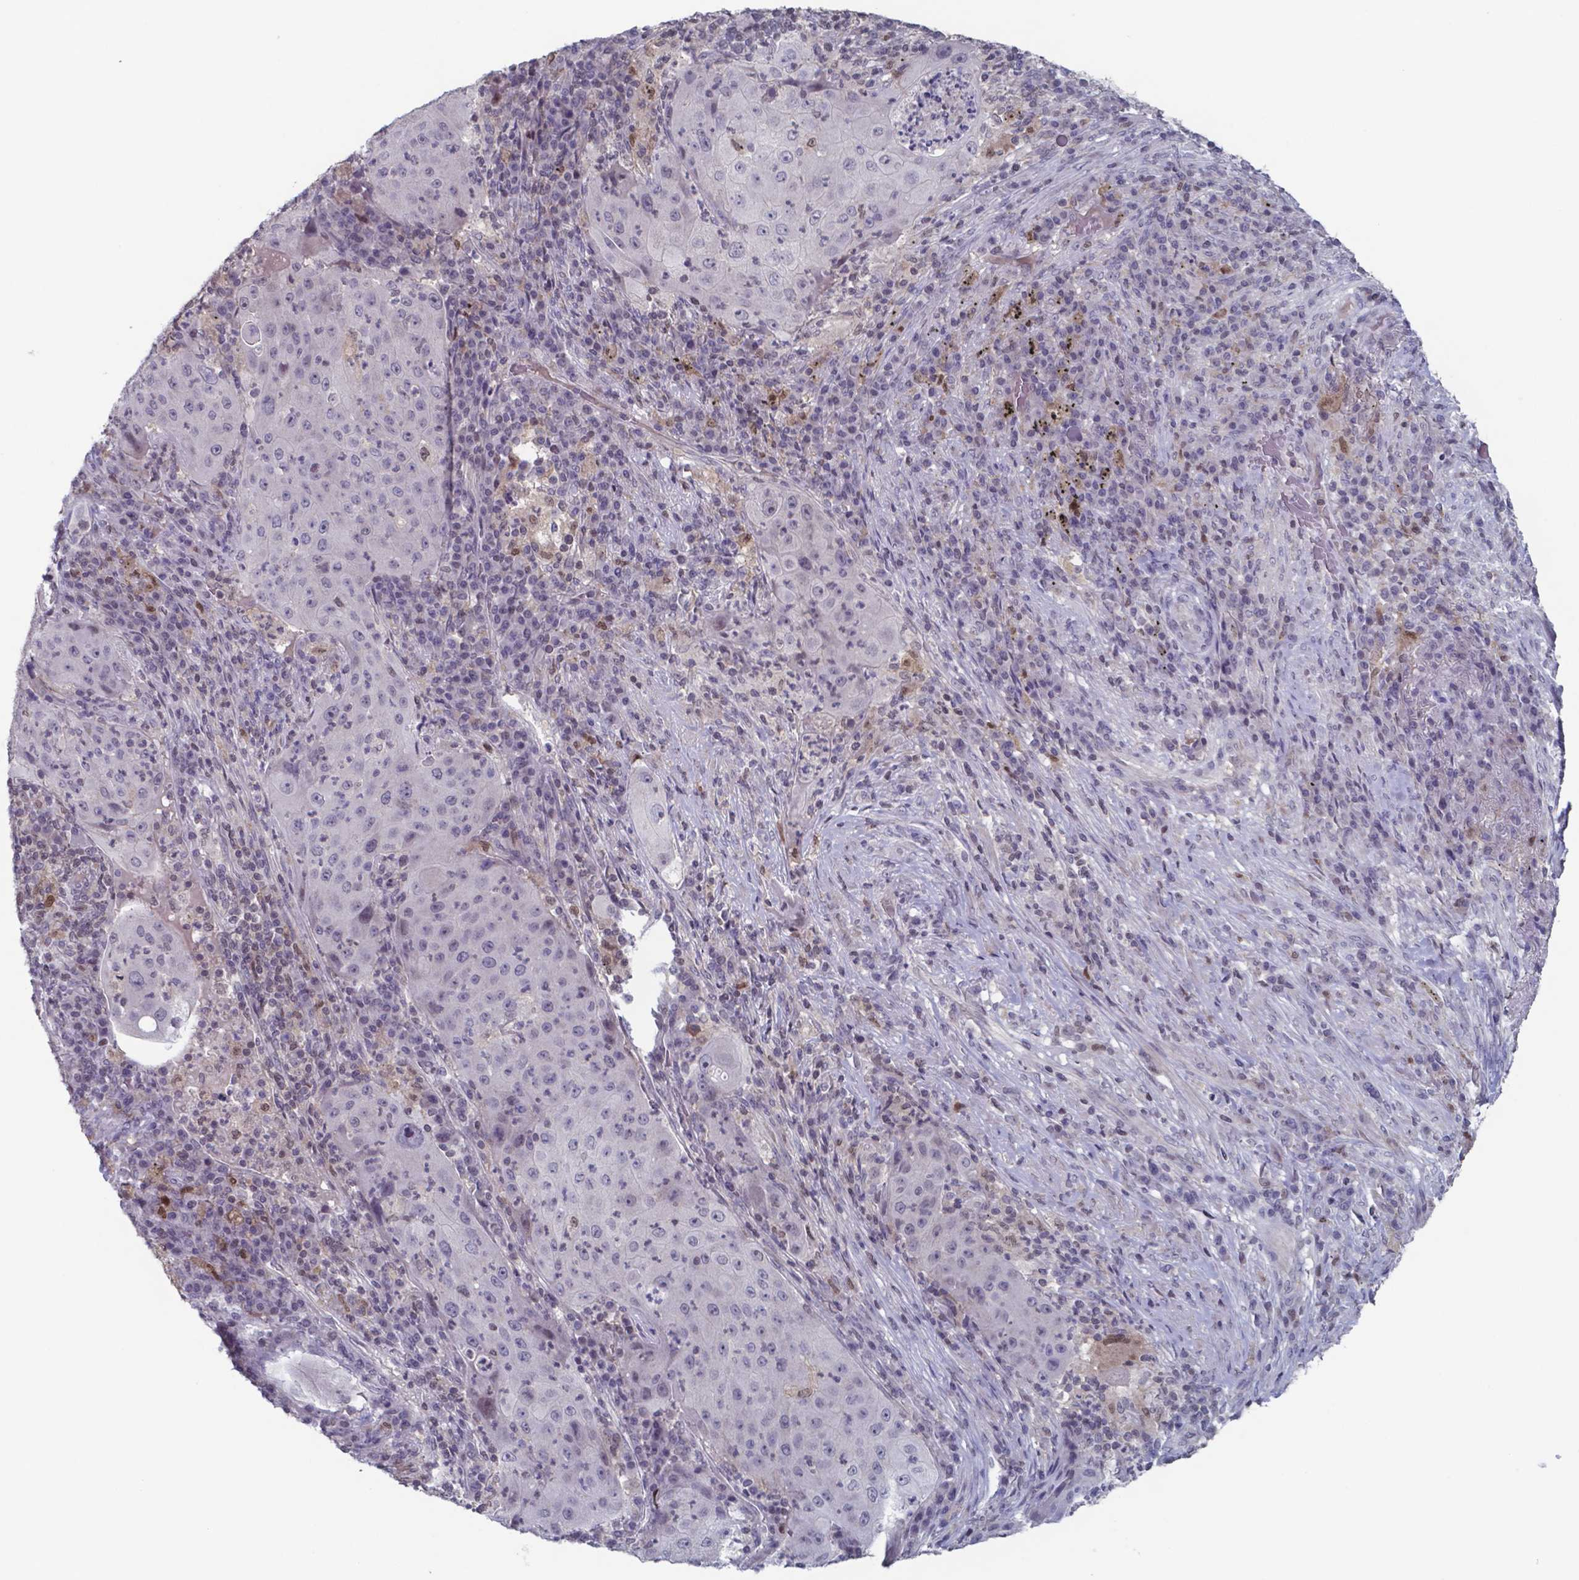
{"staining": {"intensity": "negative", "quantity": "none", "location": "none"}, "tissue": "lung cancer", "cell_type": "Tumor cells", "image_type": "cancer", "snomed": [{"axis": "morphology", "description": "Squamous cell carcinoma, NOS"}, {"axis": "topography", "description": "Lung"}], "caption": "DAB immunohistochemical staining of human lung squamous cell carcinoma reveals no significant positivity in tumor cells. Nuclei are stained in blue.", "gene": "TDP2", "patient": {"sex": "female", "age": 59}}